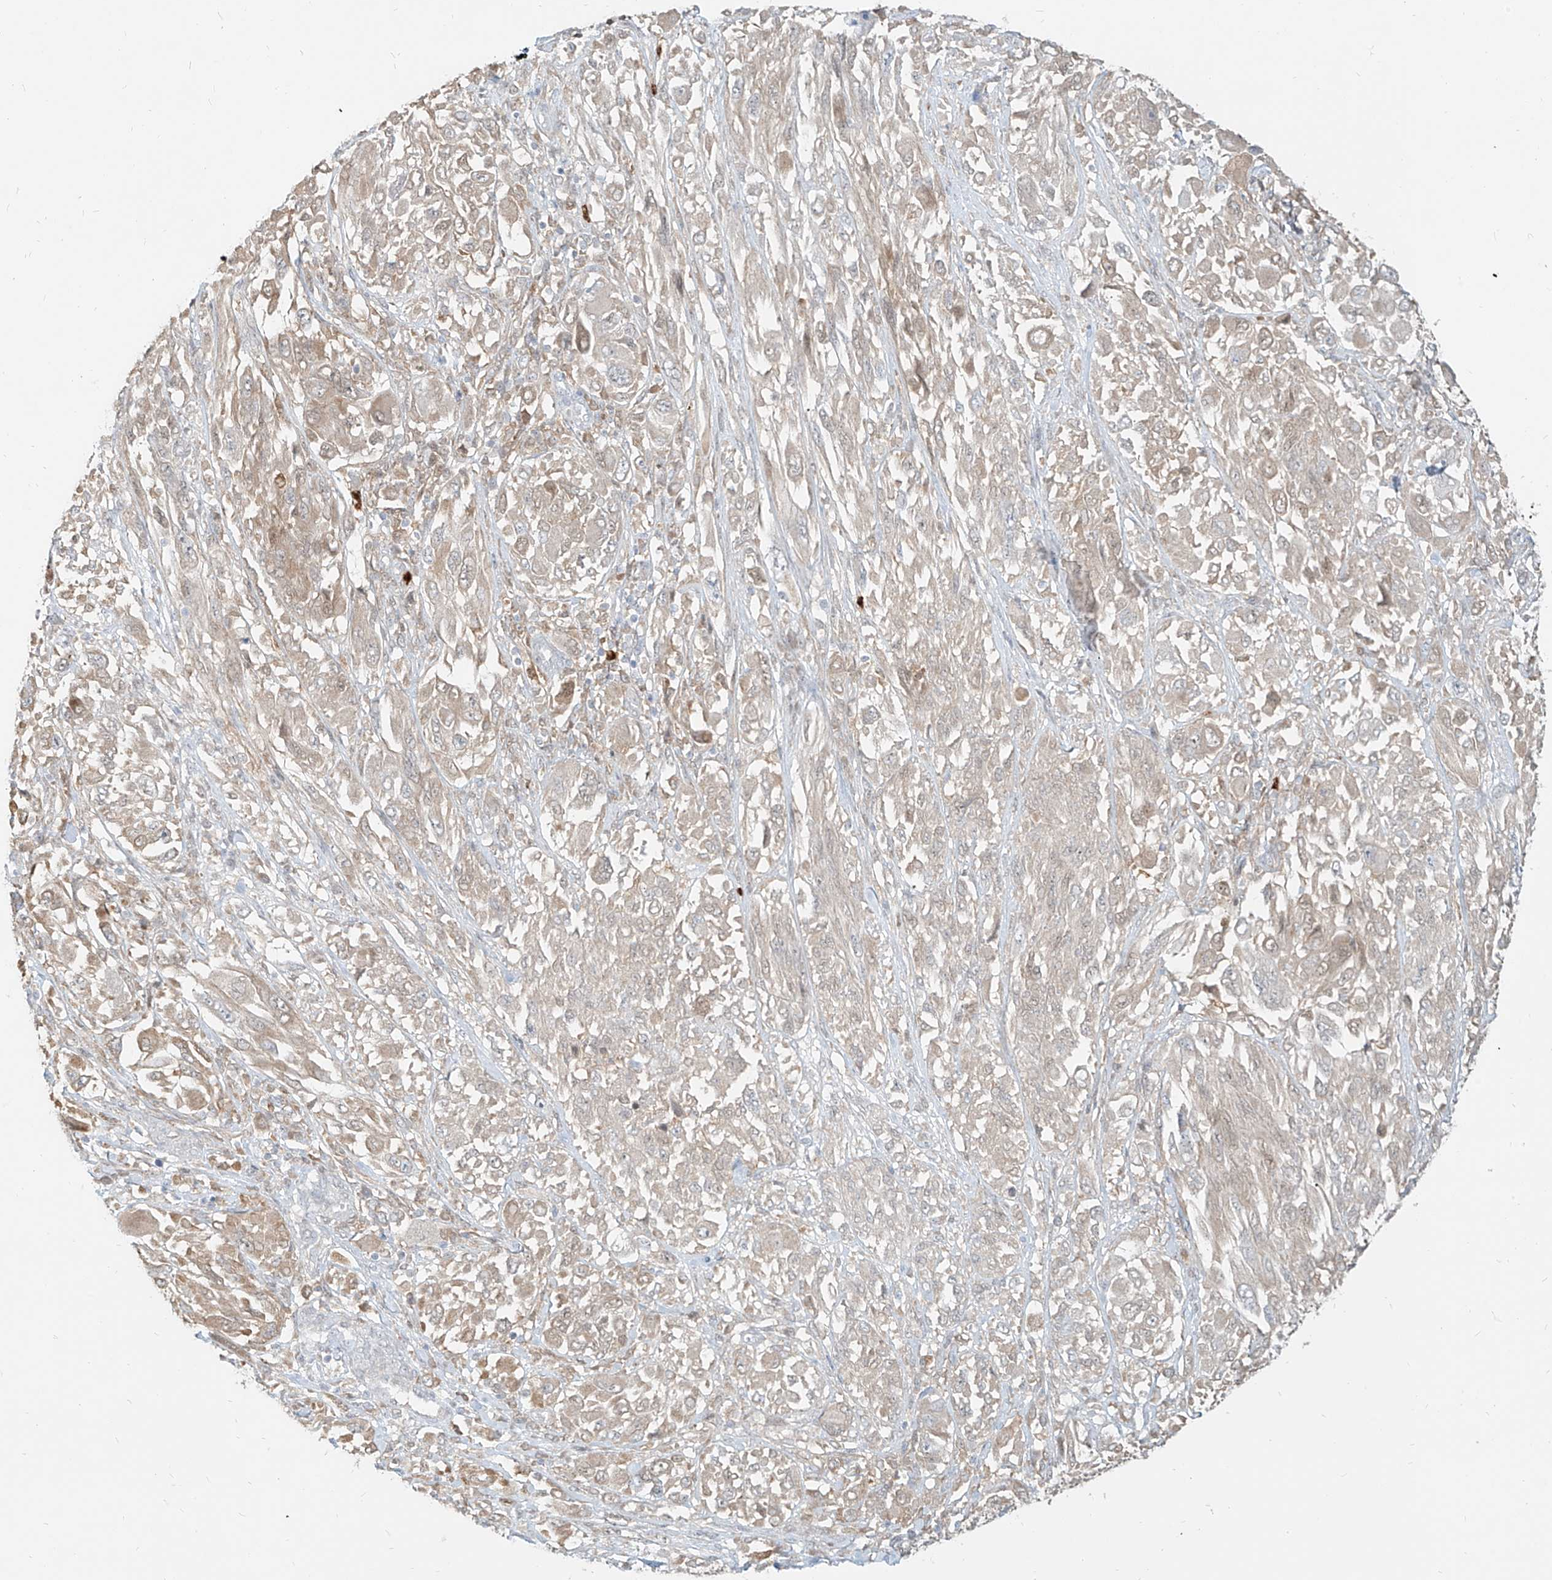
{"staining": {"intensity": "weak", "quantity": ">75%", "location": "cytoplasmic/membranous"}, "tissue": "melanoma", "cell_type": "Tumor cells", "image_type": "cancer", "snomed": [{"axis": "morphology", "description": "Malignant melanoma, NOS"}, {"axis": "topography", "description": "Skin"}], "caption": "A photomicrograph showing weak cytoplasmic/membranous expression in approximately >75% of tumor cells in melanoma, as visualized by brown immunohistochemical staining.", "gene": "PGD", "patient": {"sex": "female", "age": 91}}